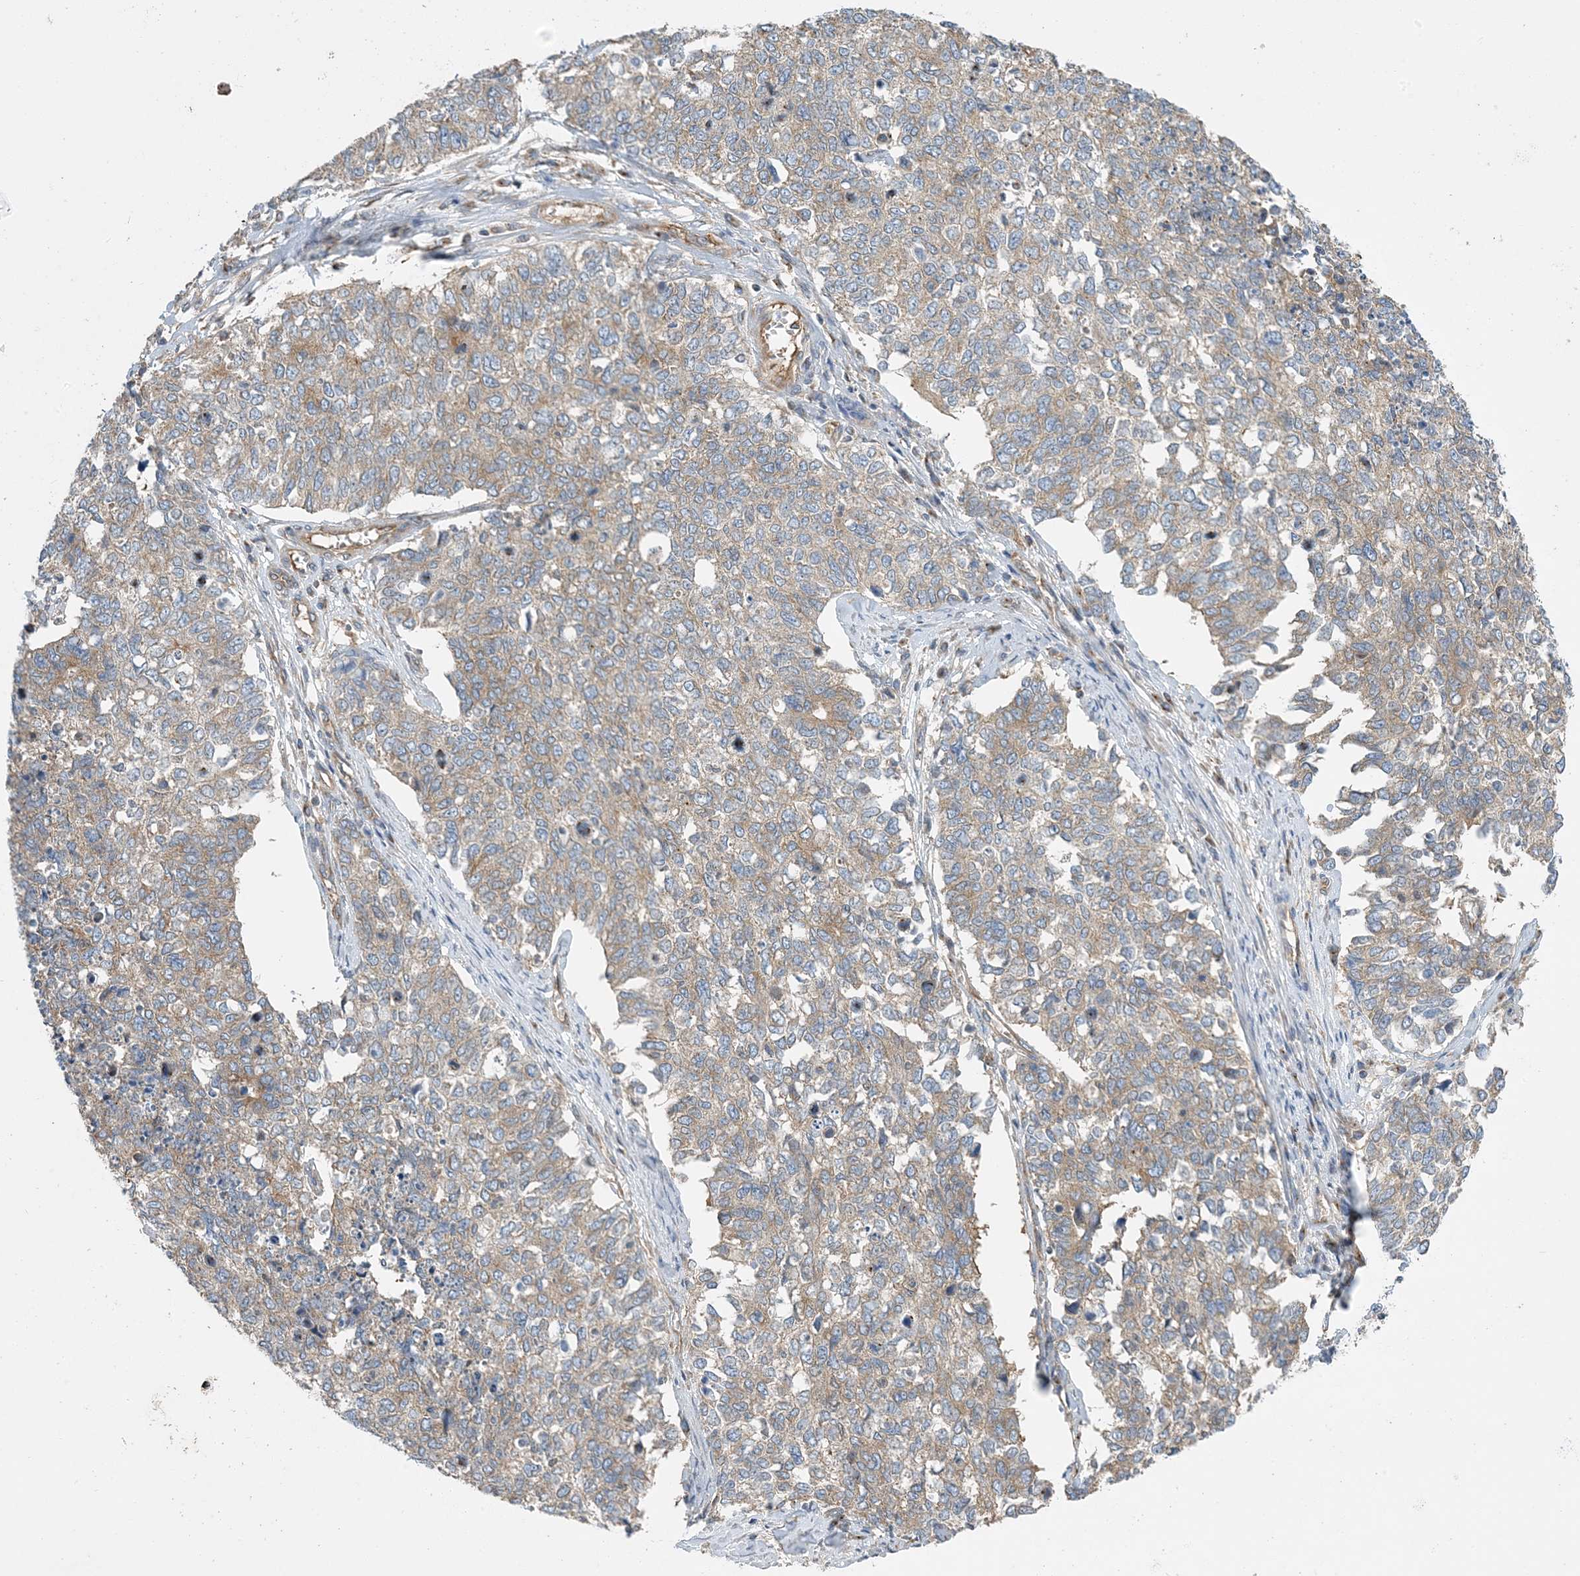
{"staining": {"intensity": "weak", "quantity": ">75%", "location": "cytoplasmic/membranous"}, "tissue": "cervical cancer", "cell_type": "Tumor cells", "image_type": "cancer", "snomed": [{"axis": "morphology", "description": "Squamous cell carcinoma, NOS"}, {"axis": "topography", "description": "Cervix"}], "caption": "Protein staining of cervical squamous cell carcinoma tissue shows weak cytoplasmic/membranous expression in about >75% of tumor cells. (DAB IHC, brown staining for protein, blue staining for nuclei).", "gene": "SIDT1", "patient": {"sex": "female", "age": 63}}